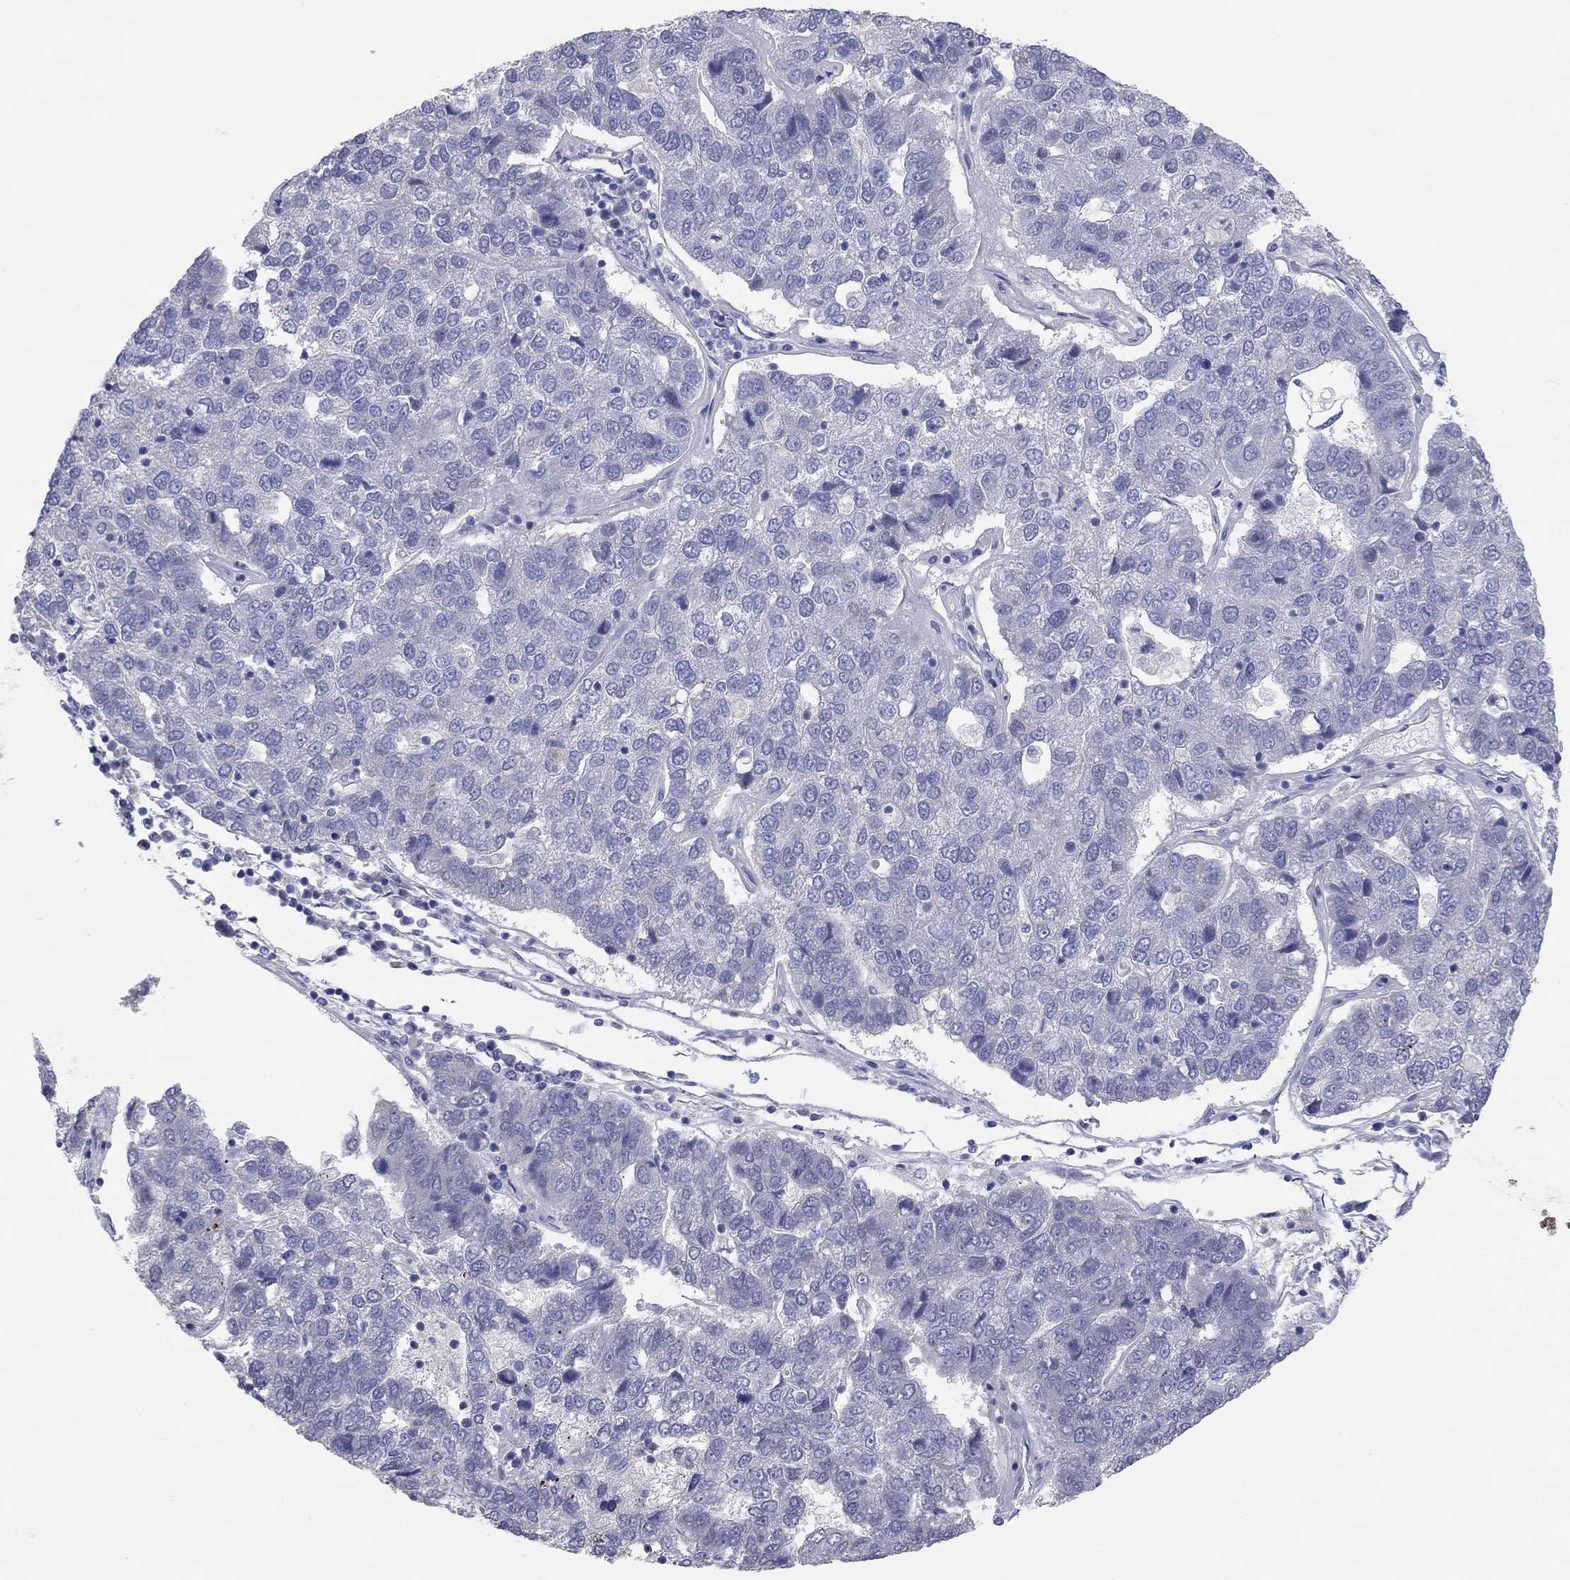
{"staining": {"intensity": "negative", "quantity": "none", "location": "none"}, "tissue": "pancreatic cancer", "cell_type": "Tumor cells", "image_type": "cancer", "snomed": [{"axis": "morphology", "description": "Adenocarcinoma, NOS"}, {"axis": "topography", "description": "Pancreas"}], "caption": "The IHC histopathology image has no significant staining in tumor cells of adenocarcinoma (pancreatic) tissue. The staining is performed using DAB (3,3'-diaminobenzidine) brown chromogen with nuclei counter-stained in using hematoxylin.", "gene": "KCNB1", "patient": {"sex": "female", "age": 61}}